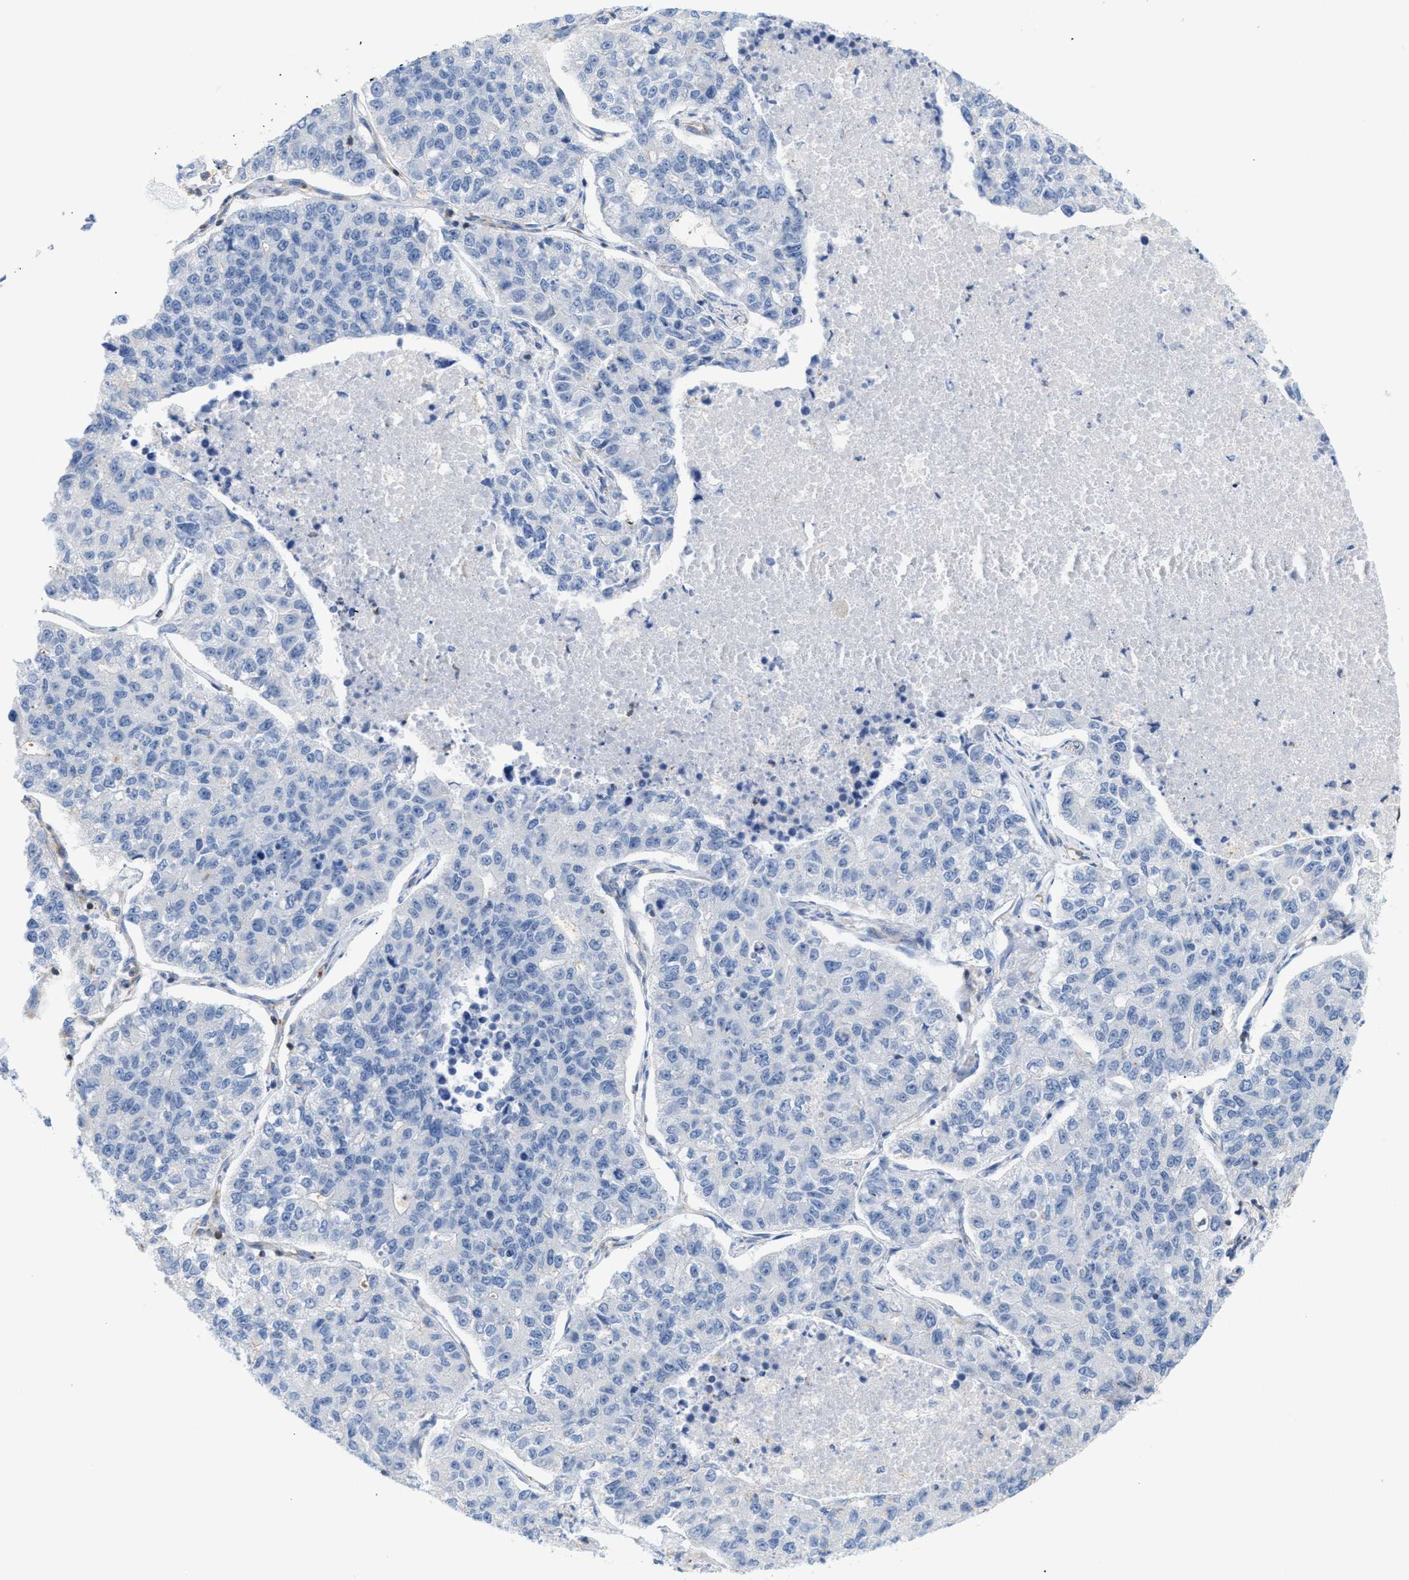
{"staining": {"intensity": "negative", "quantity": "none", "location": "none"}, "tissue": "lung cancer", "cell_type": "Tumor cells", "image_type": "cancer", "snomed": [{"axis": "morphology", "description": "Adenocarcinoma, NOS"}, {"axis": "topography", "description": "Lung"}], "caption": "Immunohistochemistry (IHC) histopathology image of neoplastic tissue: human adenocarcinoma (lung) stained with DAB displays no significant protein expression in tumor cells.", "gene": "IL16", "patient": {"sex": "male", "age": 49}}